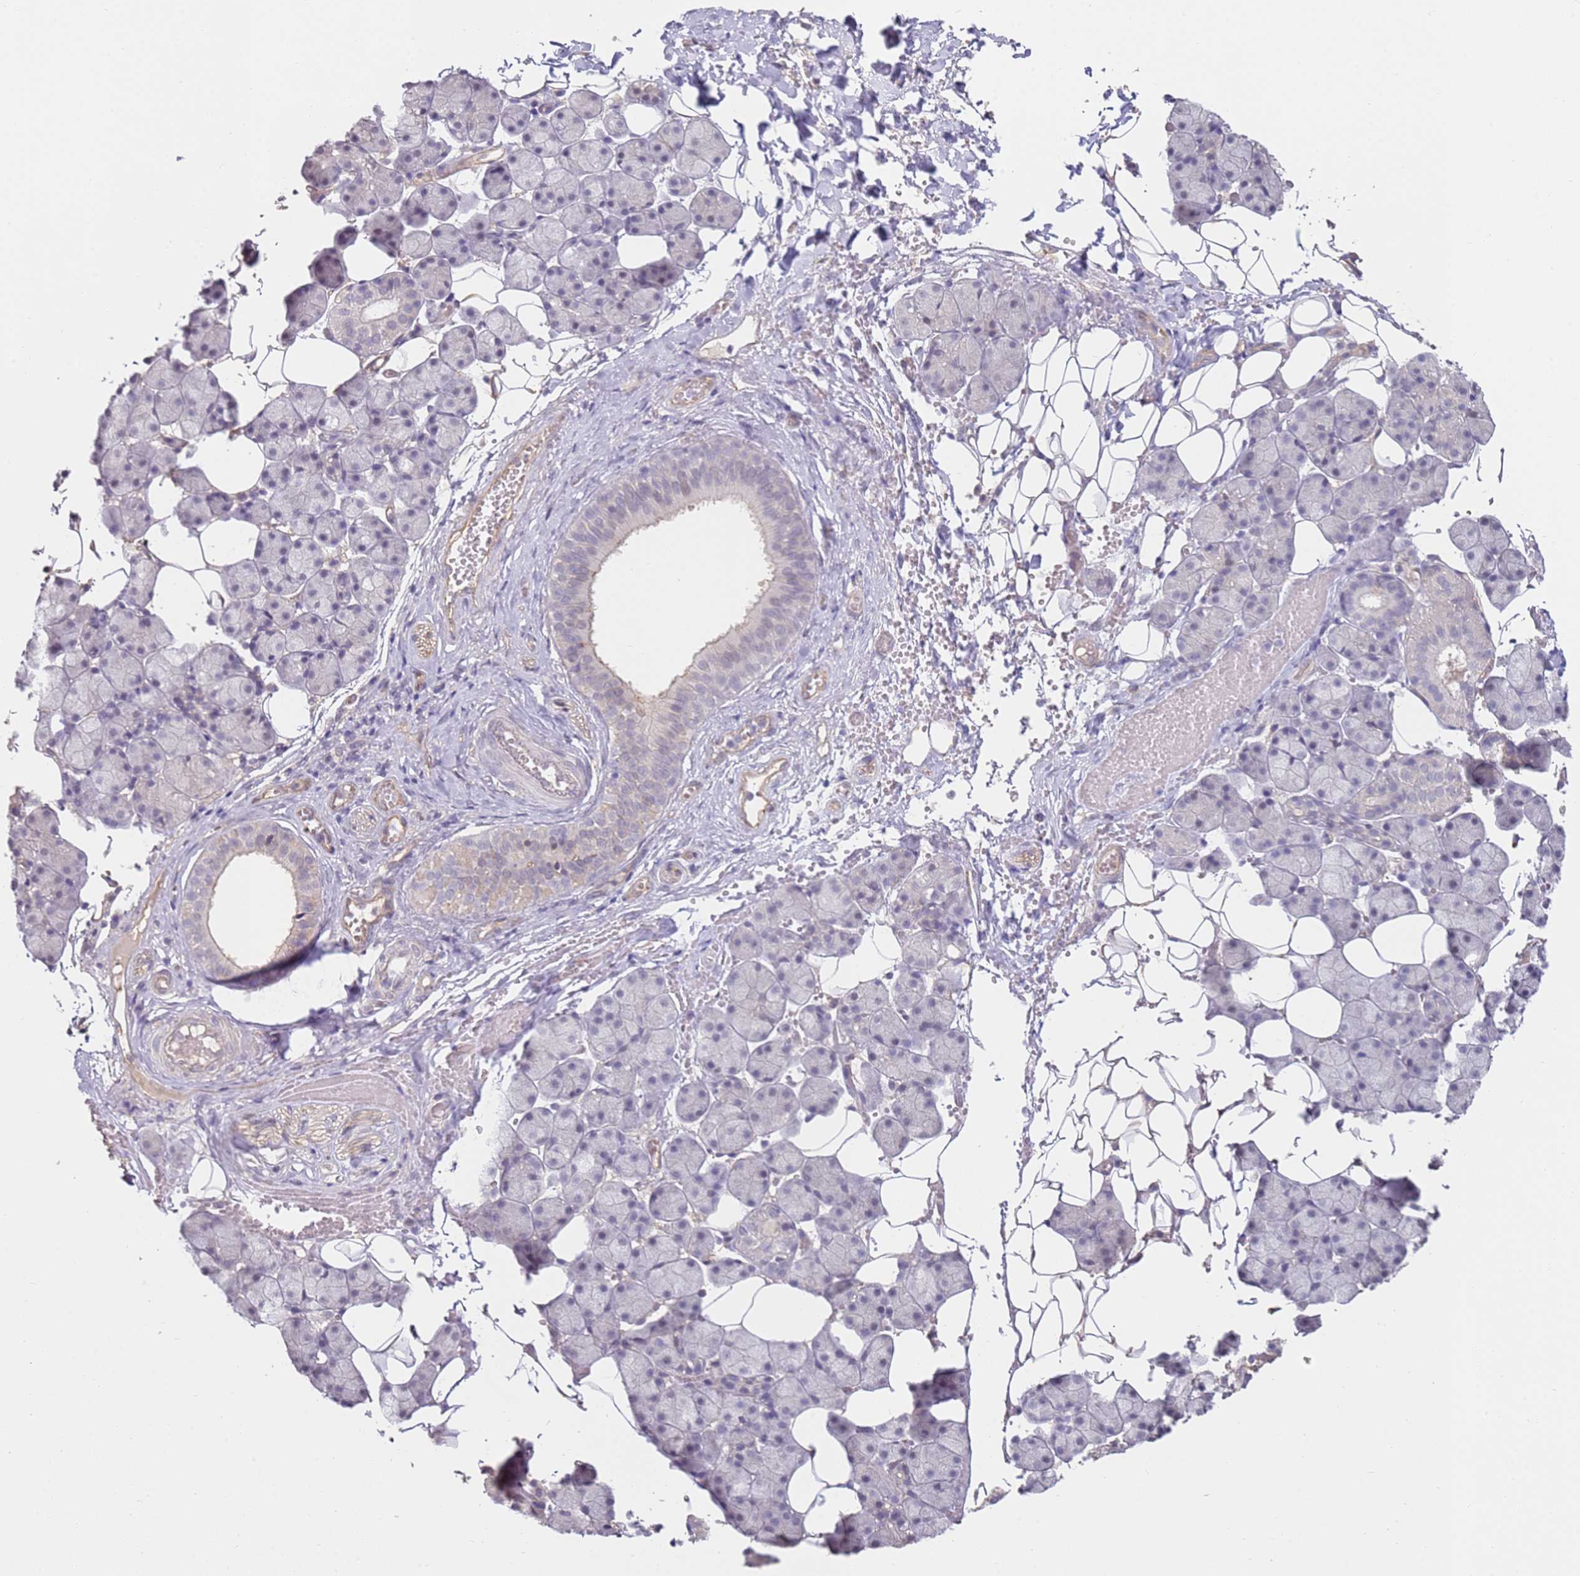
{"staining": {"intensity": "negative", "quantity": "none", "location": "none"}, "tissue": "salivary gland", "cell_type": "Glandular cells", "image_type": "normal", "snomed": [{"axis": "morphology", "description": "Normal tissue, NOS"}, {"axis": "topography", "description": "Salivary gland"}], "caption": "Immunohistochemical staining of normal human salivary gland demonstrates no significant expression in glandular cells.", "gene": "WDR93", "patient": {"sex": "female", "age": 33}}